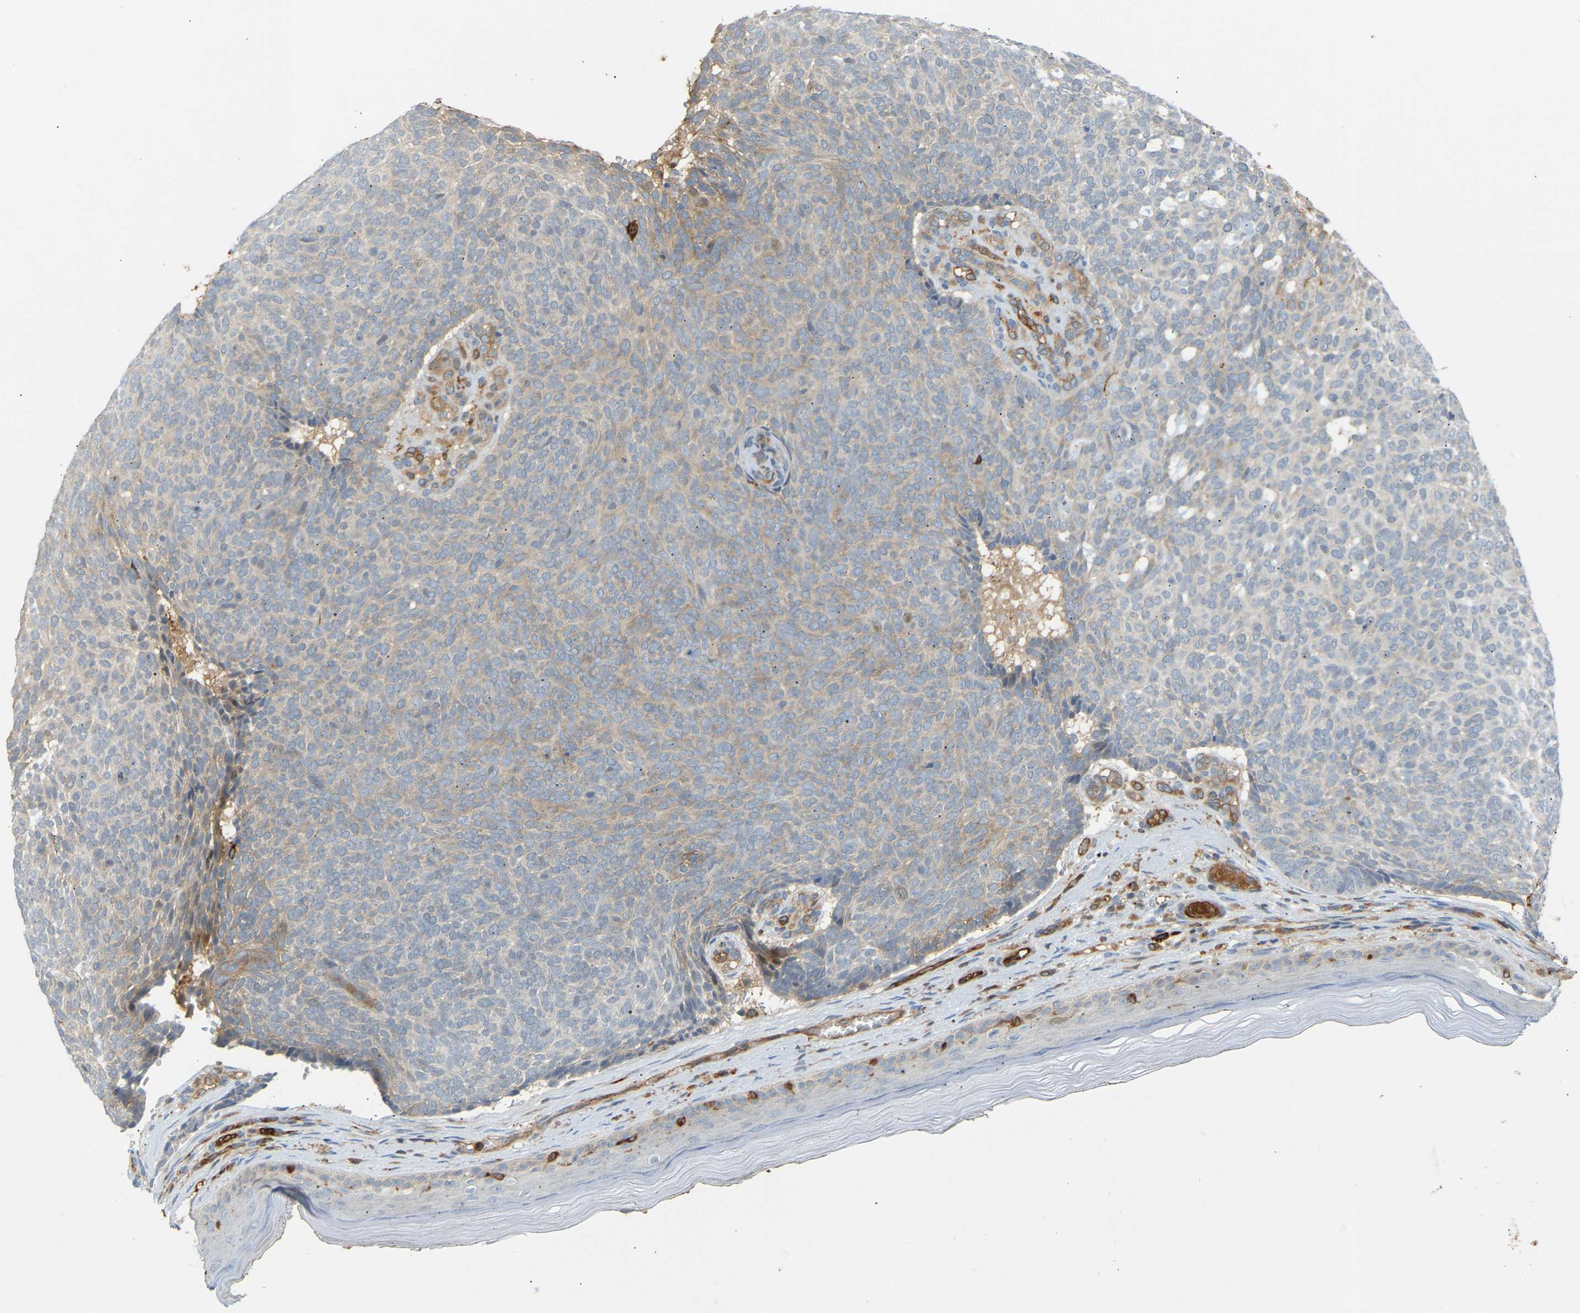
{"staining": {"intensity": "negative", "quantity": "none", "location": "none"}, "tissue": "skin cancer", "cell_type": "Tumor cells", "image_type": "cancer", "snomed": [{"axis": "morphology", "description": "Basal cell carcinoma"}, {"axis": "topography", "description": "Skin"}], "caption": "Skin cancer stained for a protein using immunohistochemistry exhibits no staining tumor cells.", "gene": "PLCG2", "patient": {"sex": "male", "age": 61}}